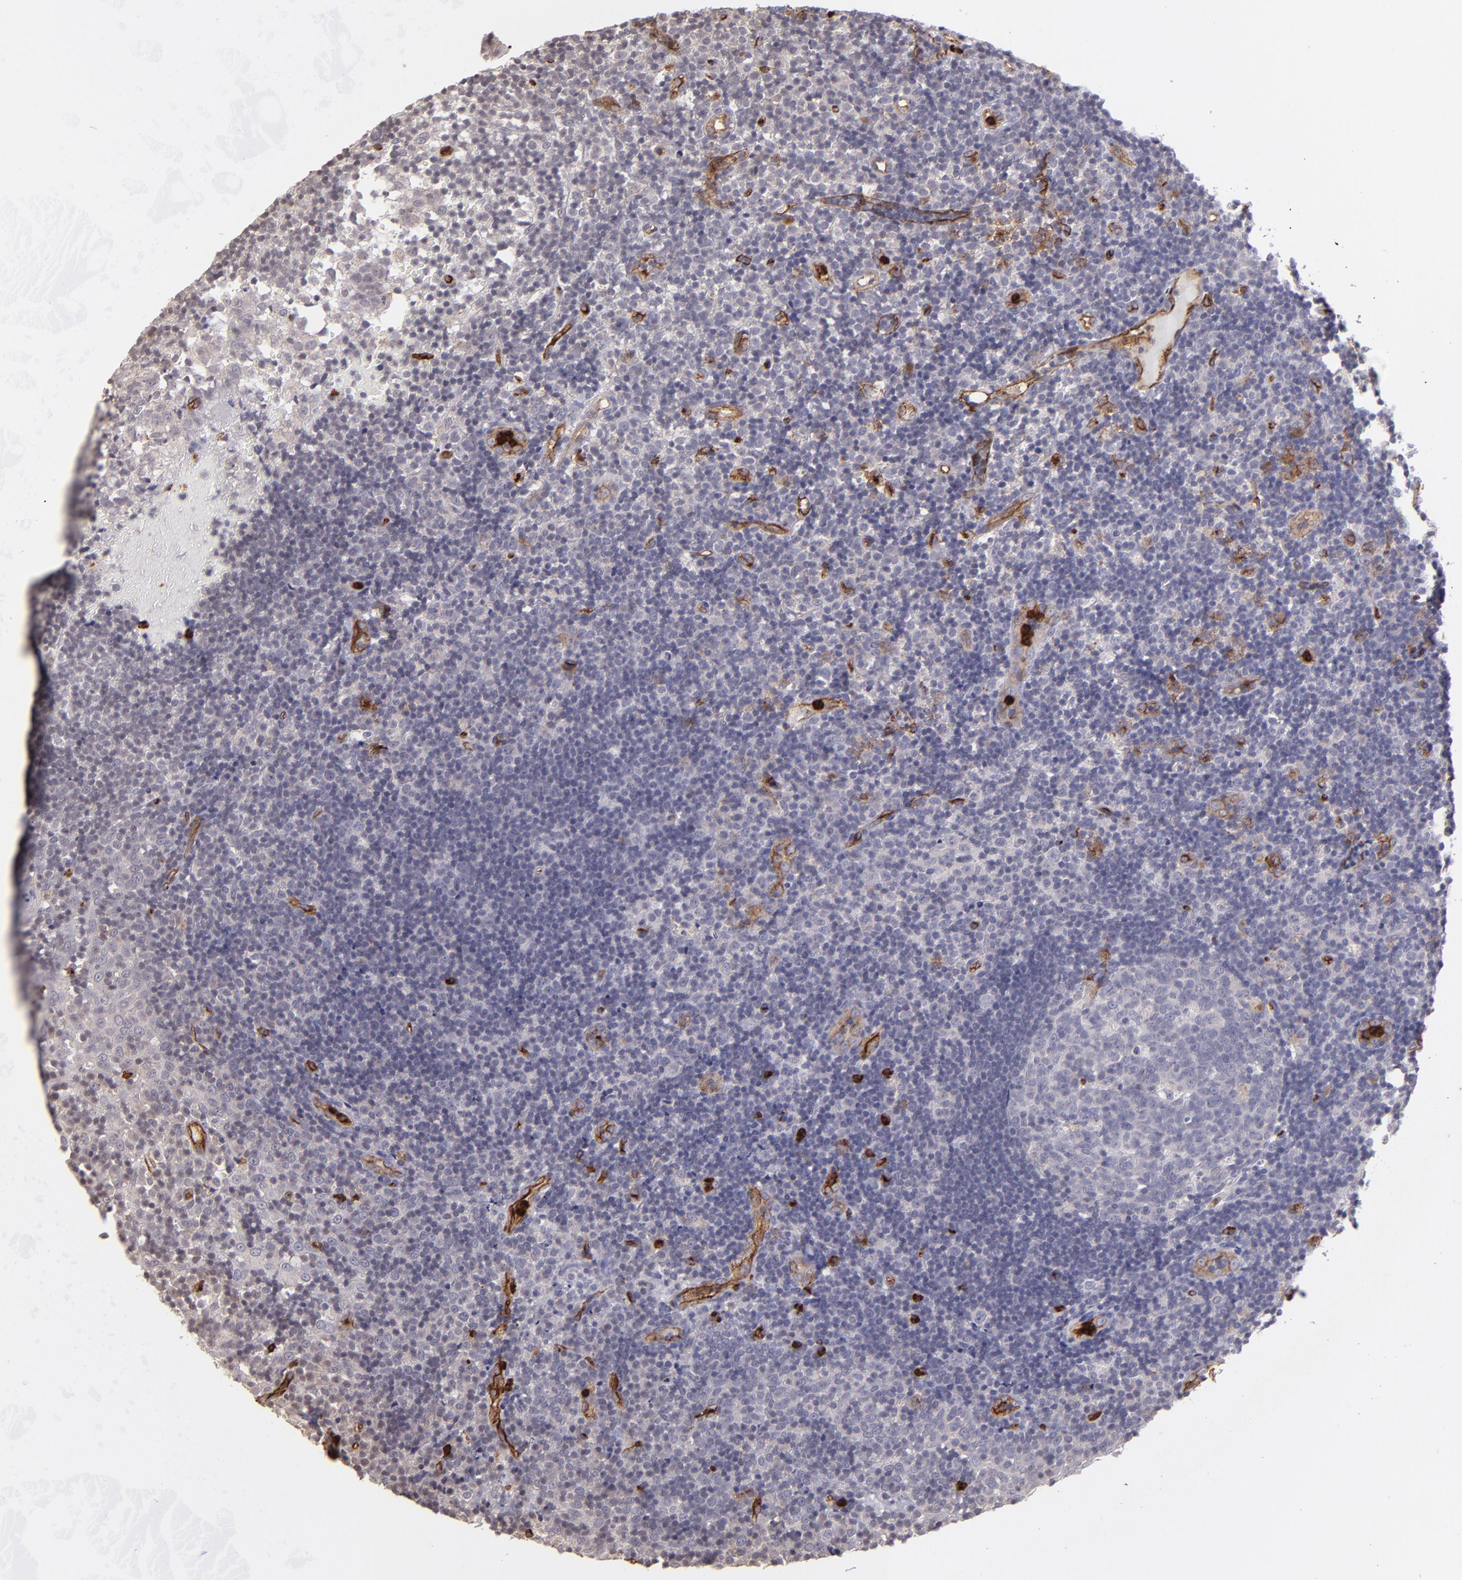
{"staining": {"intensity": "negative", "quantity": "none", "location": "none"}, "tissue": "tonsil", "cell_type": "Germinal center cells", "image_type": "normal", "snomed": [{"axis": "morphology", "description": "Normal tissue, NOS"}, {"axis": "topography", "description": "Tonsil"}], "caption": "Immunohistochemistry (IHC) of normal tonsil shows no staining in germinal center cells.", "gene": "DYSF", "patient": {"sex": "female", "age": 40}}